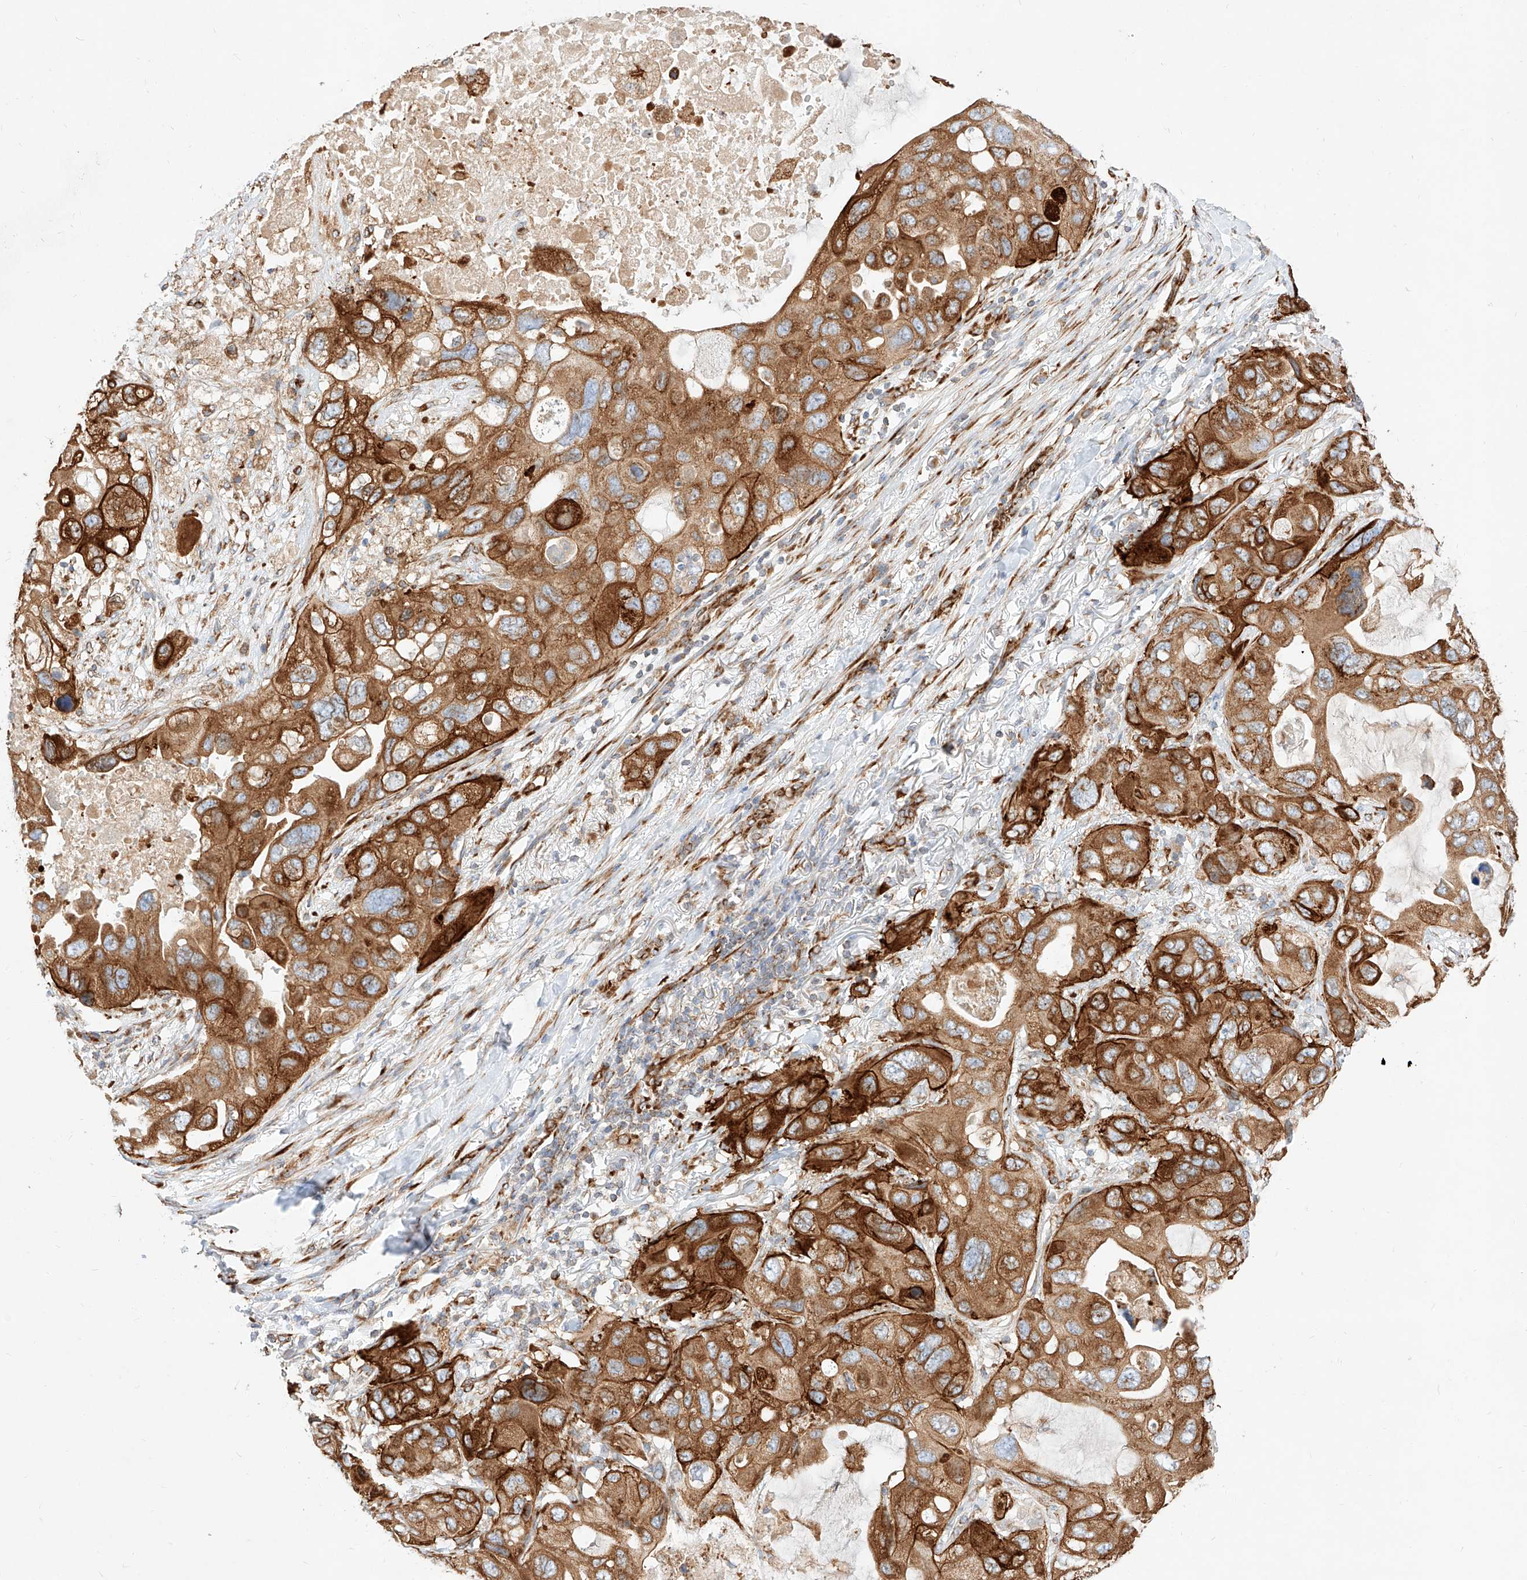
{"staining": {"intensity": "strong", "quantity": ">75%", "location": "cytoplasmic/membranous"}, "tissue": "lung cancer", "cell_type": "Tumor cells", "image_type": "cancer", "snomed": [{"axis": "morphology", "description": "Squamous cell carcinoma, NOS"}, {"axis": "topography", "description": "Lung"}], "caption": "High-power microscopy captured an immunohistochemistry photomicrograph of squamous cell carcinoma (lung), revealing strong cytoplasmic/membranous staining in about >75% of tumor cells. (IHC, brightfield microscopy, high magnification).", "gene": "CSGALNACT2", "patient": {"sex": "female", "age": 73}}